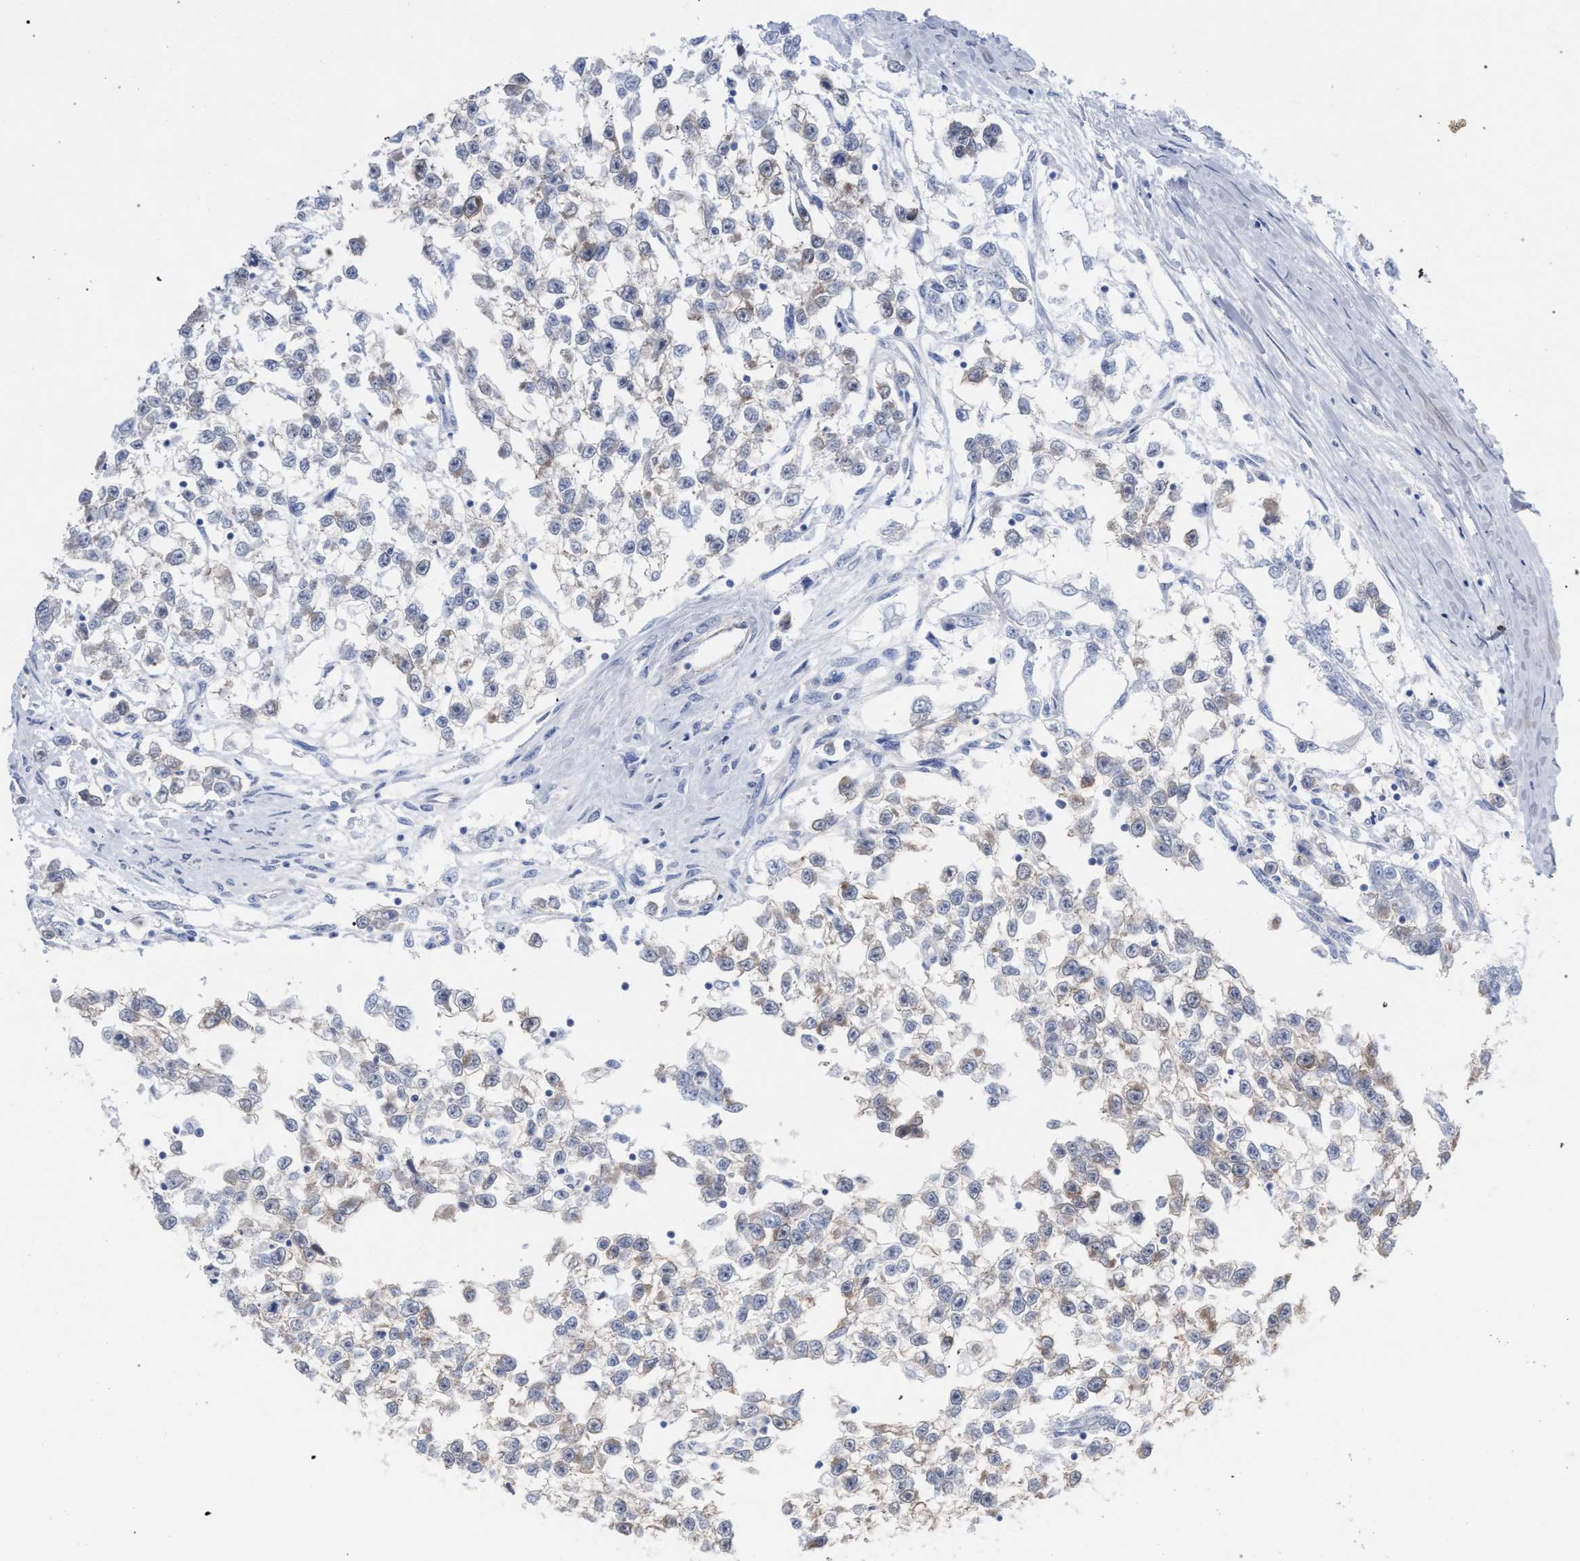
{"staining": {"intensity": "weak", "quantity": "<25%", "location": "cytoplasmic/membranous"}, "tissue": "testis cancer", "cell_type": "Tumor cells", "image_type": "cancer", "snomed": [{"axis": "morphology", "description": "Seminoma, NOS"}, {"axis": "morphology", "description": "Carcinoma, Embryonal, NOS"}, {"axis": "topography", "description": "Testis"}], "caption": "The micrograph demonstrates no significant expression in tumor cells of testis cancer.", "gene": "FHOD3", "patient": {"sex": "male", "age": 51}}